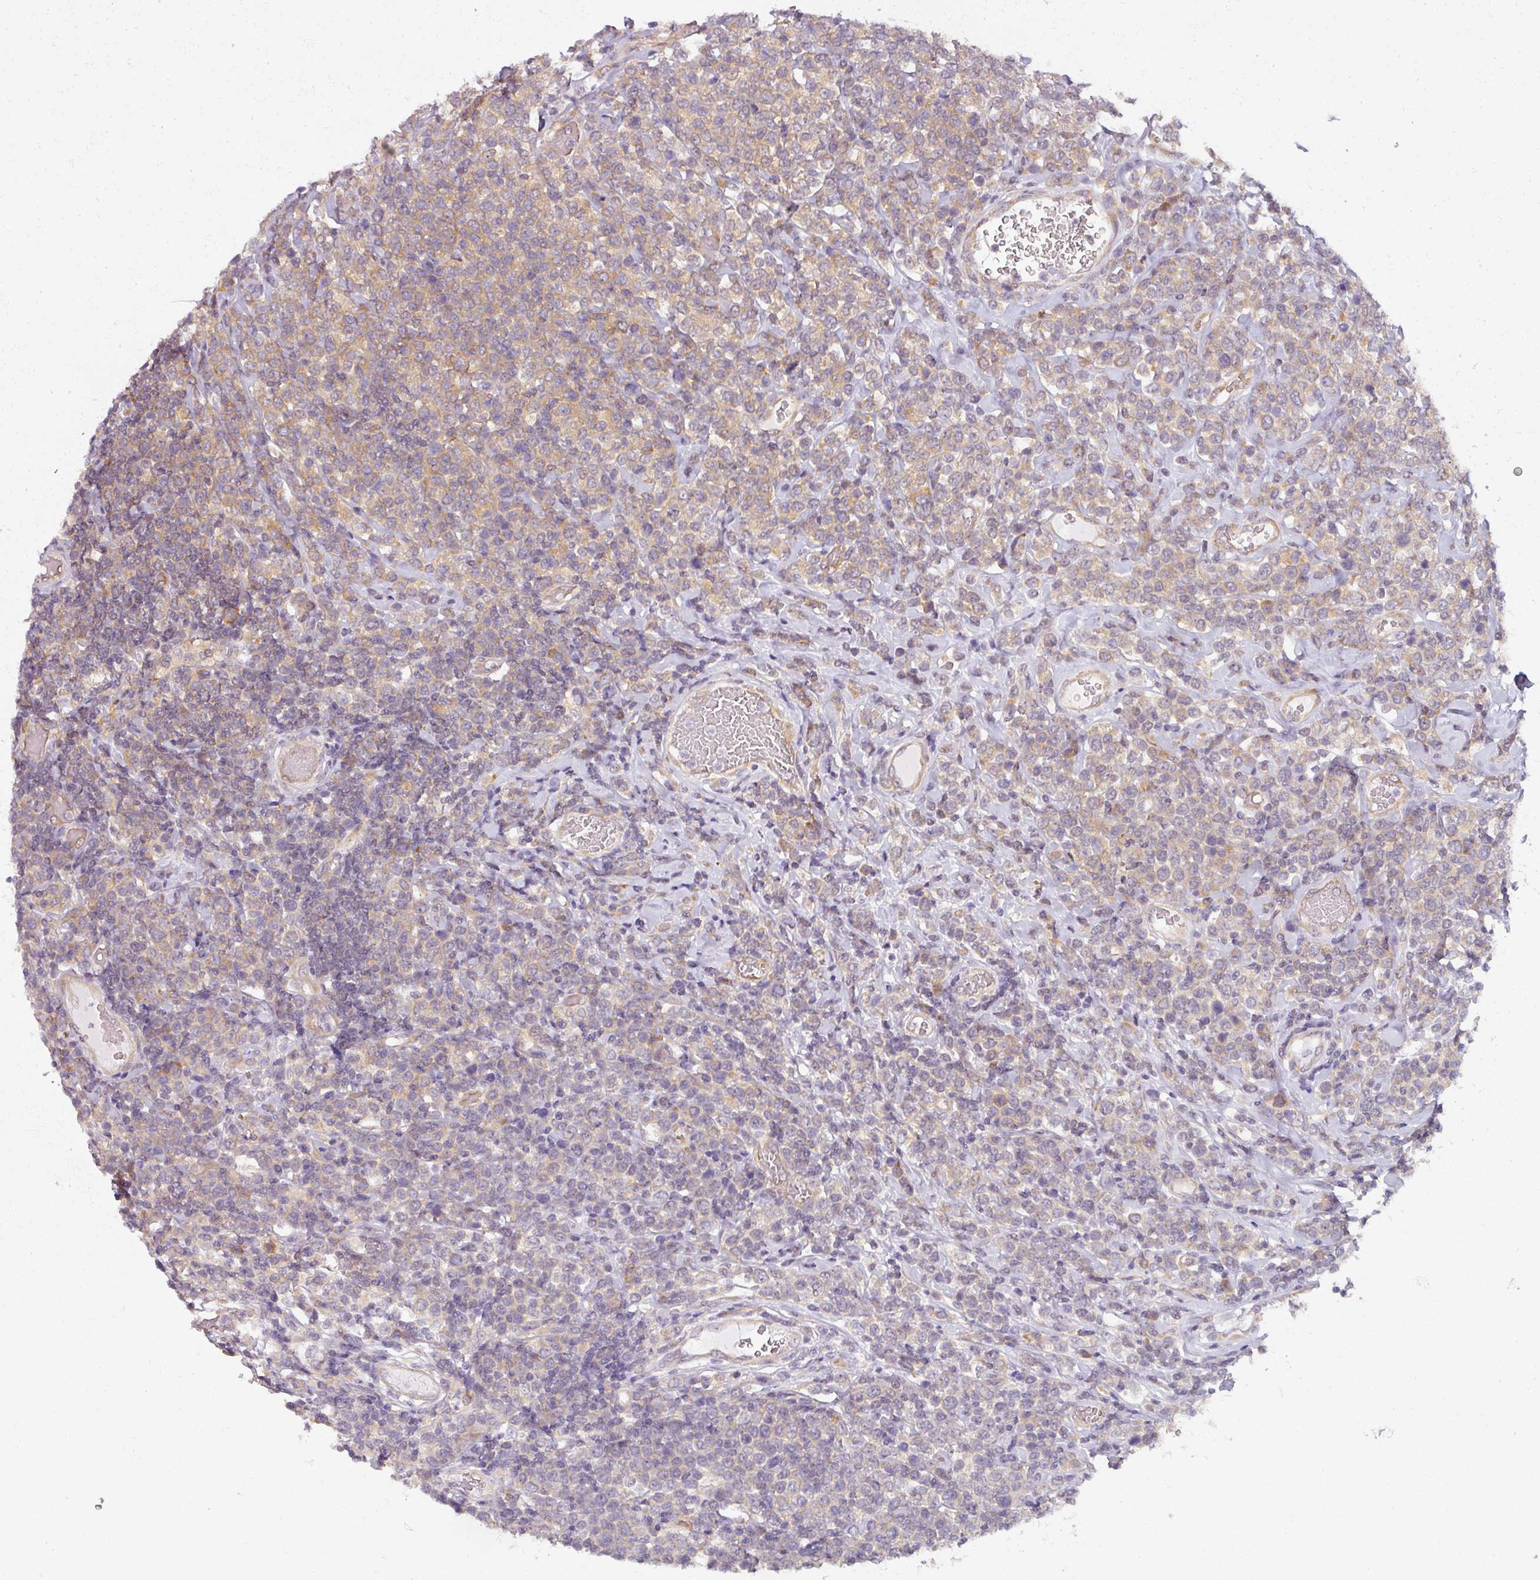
{"staining": {"intensity": "weak", "quantity": "<25%", "location": "cytoplasmic/membranous"}, "tissue": "lymphoma", "cell_type": "Tumor cells", "image_type": "cancer", "snomed": [{"axis": "morphology", "description": "Malignant lymphoma, non-Hodgkin's type, High grade"}, {"axis": "topography", "description": "Soft tissue"}], "caption": "This is a histopathology image of immunohistochemistry staining of malignant lymphoma, non-Hodgkin's type (high-grade), which shows no staining in tumor cells.", "gene": "AGPAT4", "patient": {"sex": "female", "age": 56}}